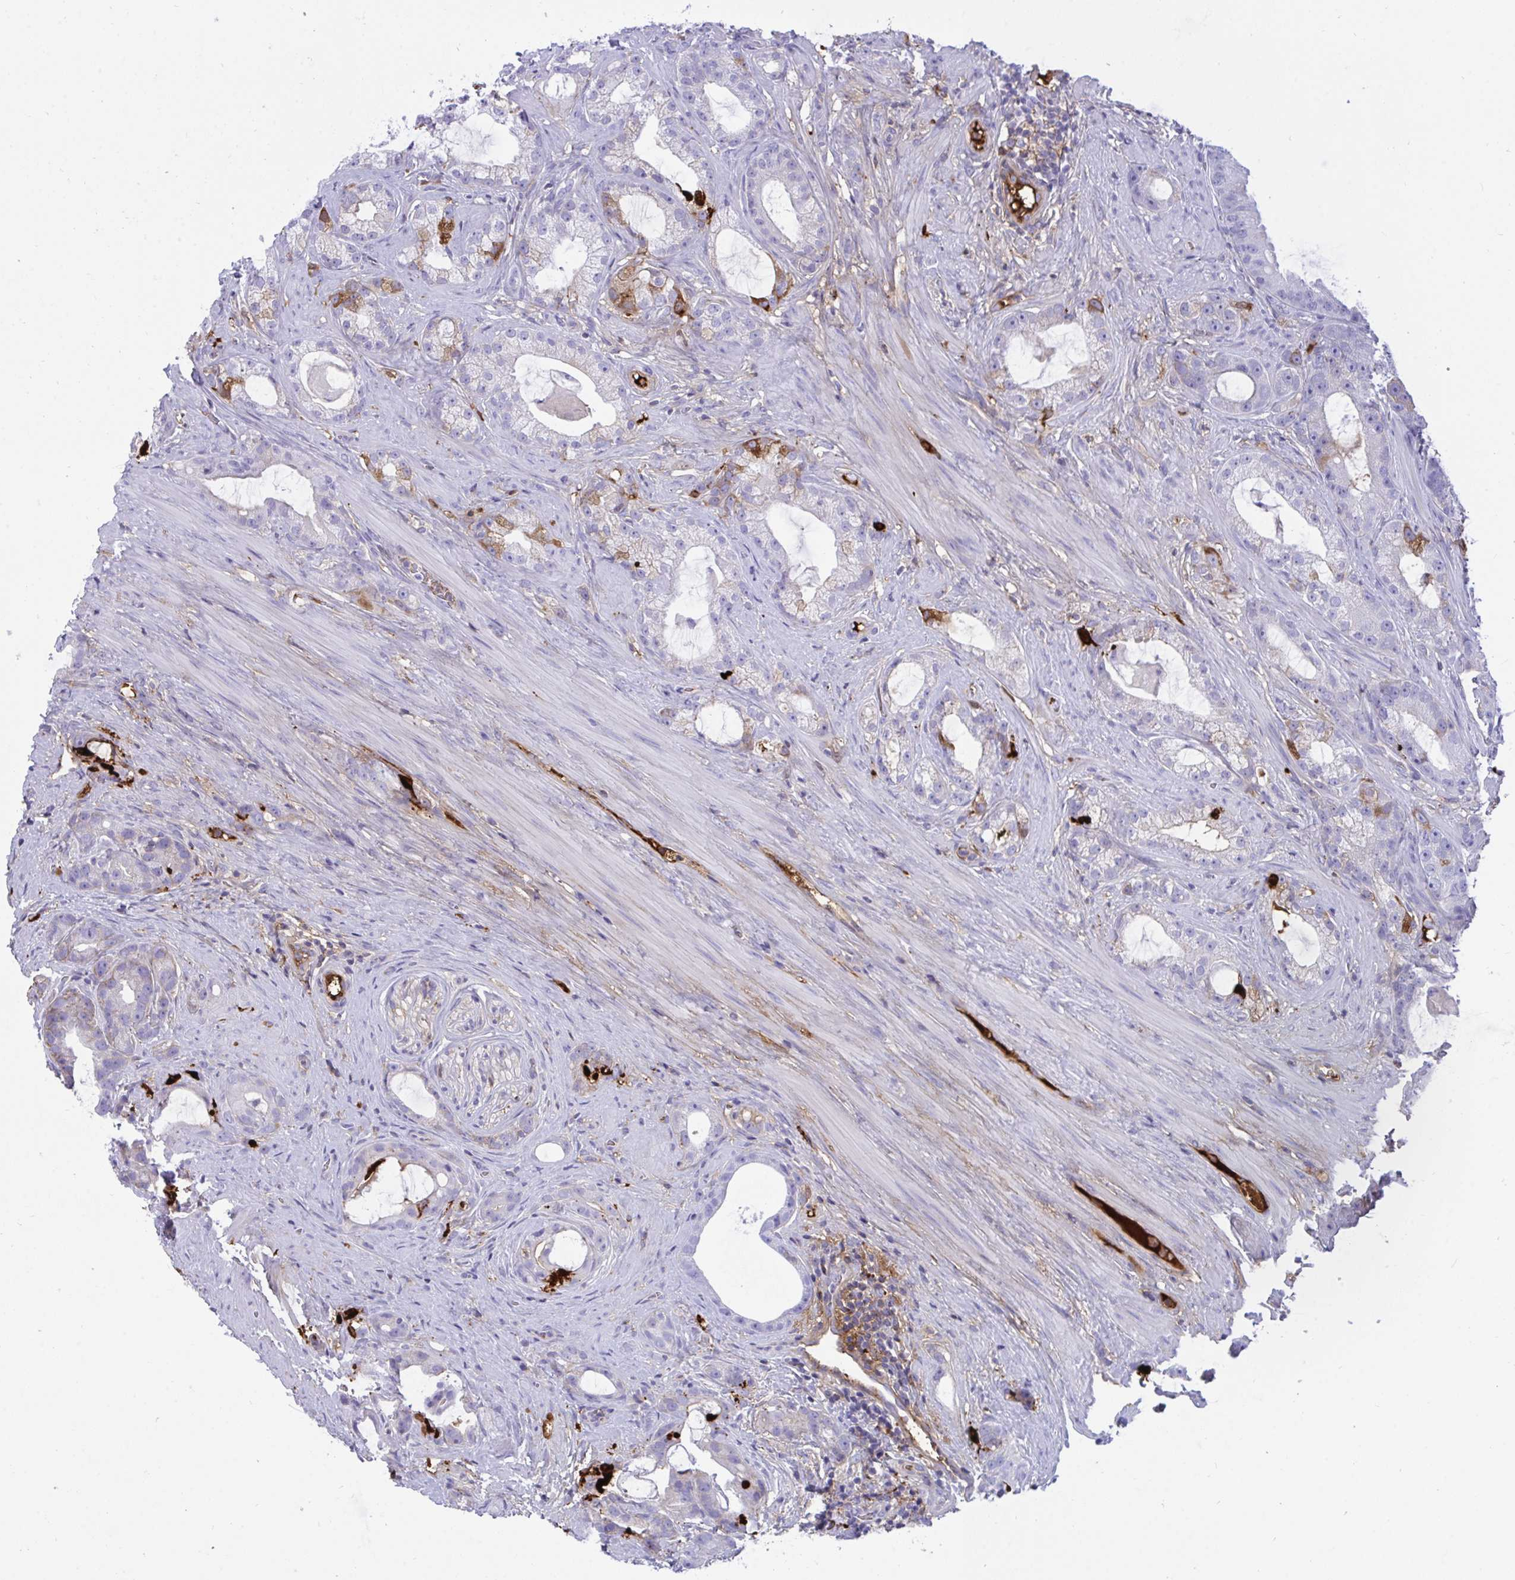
{"staining": {"intensity": "moderate", "quantity": "<25%", "location": "cytoplasmic/membranous"}, "tissue": "prostate cancer", "cell_type": "Tumor cells", "image_type": "cancer", "snomed": [{"axis": "morphology", "description": "Adenocarcinoma, High grade"}, {"axis": "topography", "description": "Prostate"}], "caption": "Immunohistochemical staining of prostate high-grade adenocarcinoma exhibits low levels of moderate cytoplasmic/membranous staining in approximately <25% of tumor cells.", "gene": "F2", "patient": {"sex": "male", "age": 65}}